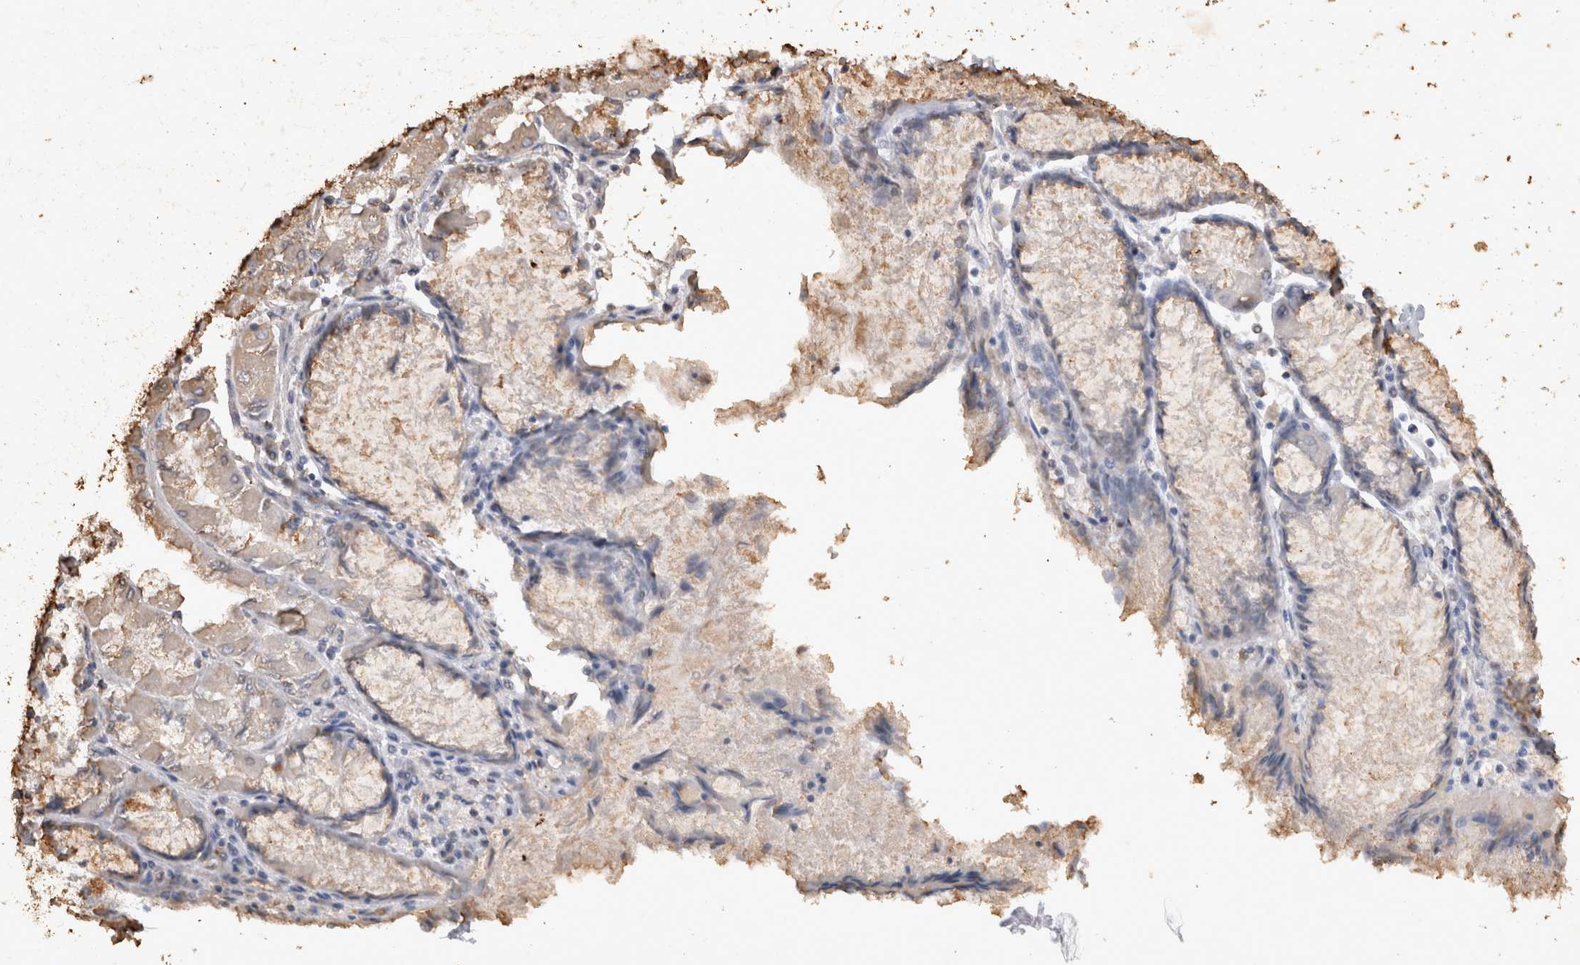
{"staining": {"intensity": "negative", "quantity": "none", "location": "none"}, "tissue": "stomach cancer", "cell_type": "Tumor cells", "image_type": "cancer", "snomed": [{"axis": "morphology", "description": "Normal tissue, NOS"}, {"axis": "morphology", "description": "Adenocarcinoma, NOS"}, {"axis": "topography", "description": "Stomach, upper"}, {"axis": "topography", "description": "Stomach"}], "caption": "IHC photomicrograph of human stomach adenocarcinoma stained for a protein (brown), which displays no positivity in tumor cells.", "gene": "IL17RC", "patient": {"sex": "male", "age": 59}}